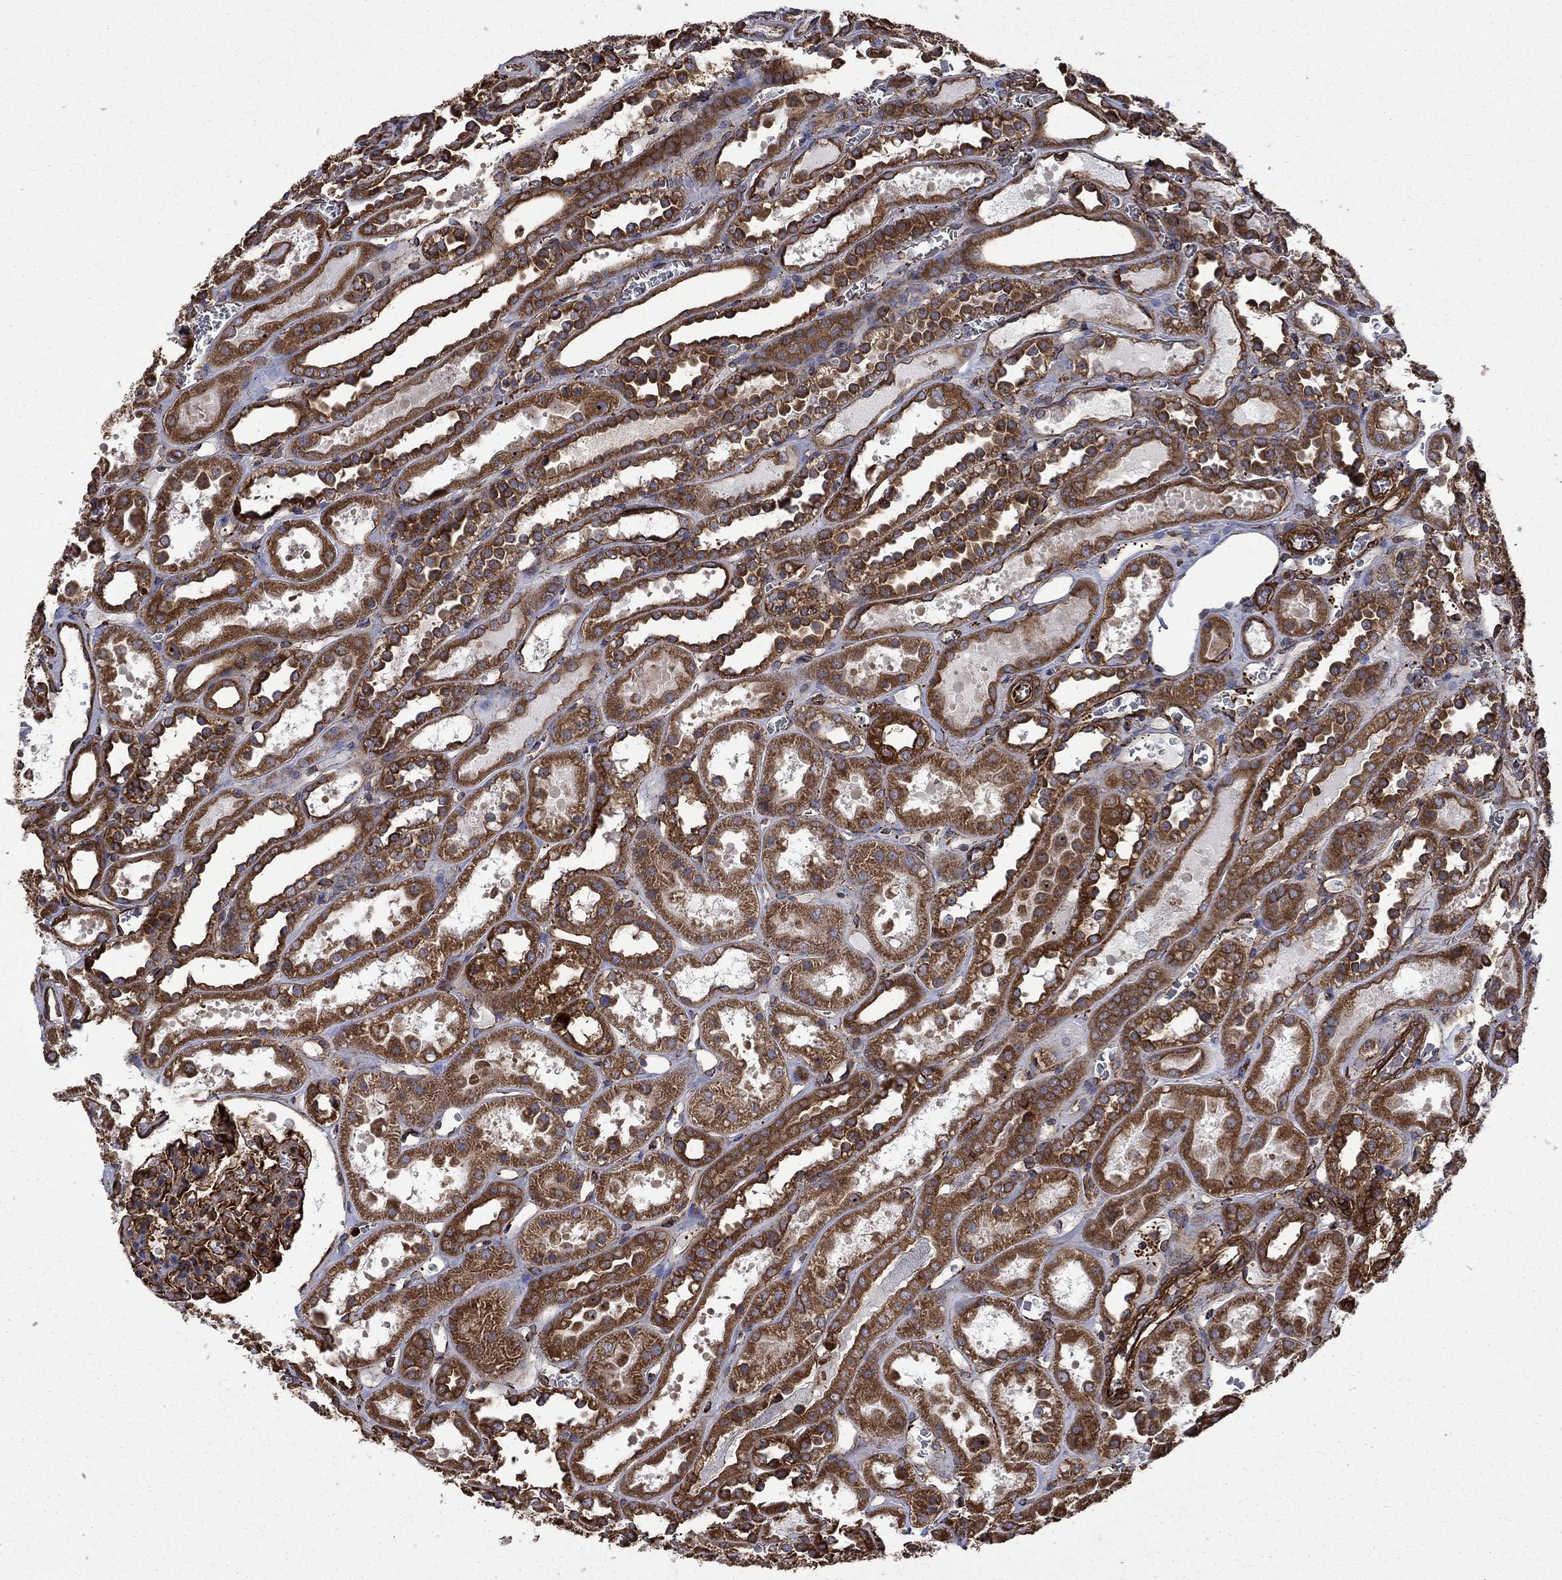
{"staining": {"intensity": "strong", "quantity": "<25%", "location": "cytoplasmic/membranous"}, "tissue": "kidney", "cell_type": "Cells in glomeruli", "image_type": "normal", "snomed": [{"axis": "morphology", "description": "Normal tissue, NOS"}, {"axis": "topography", "description": "Kidney"}], "caption": "Immunohistochemistry (IHC) of normal kidney reveals medium levels of strong cytoplasmic/membranous staining in about <25% of cells in glomeruli. The staining was performed using DAB (3,3'-diaminobenzidine) to visualize the protein expression in brown, while the nuclei were stained in blue with hematoxylin (Magnification: 20x).", "gene": "CUTC", "patient": {"sex": "female", "age": 41}}